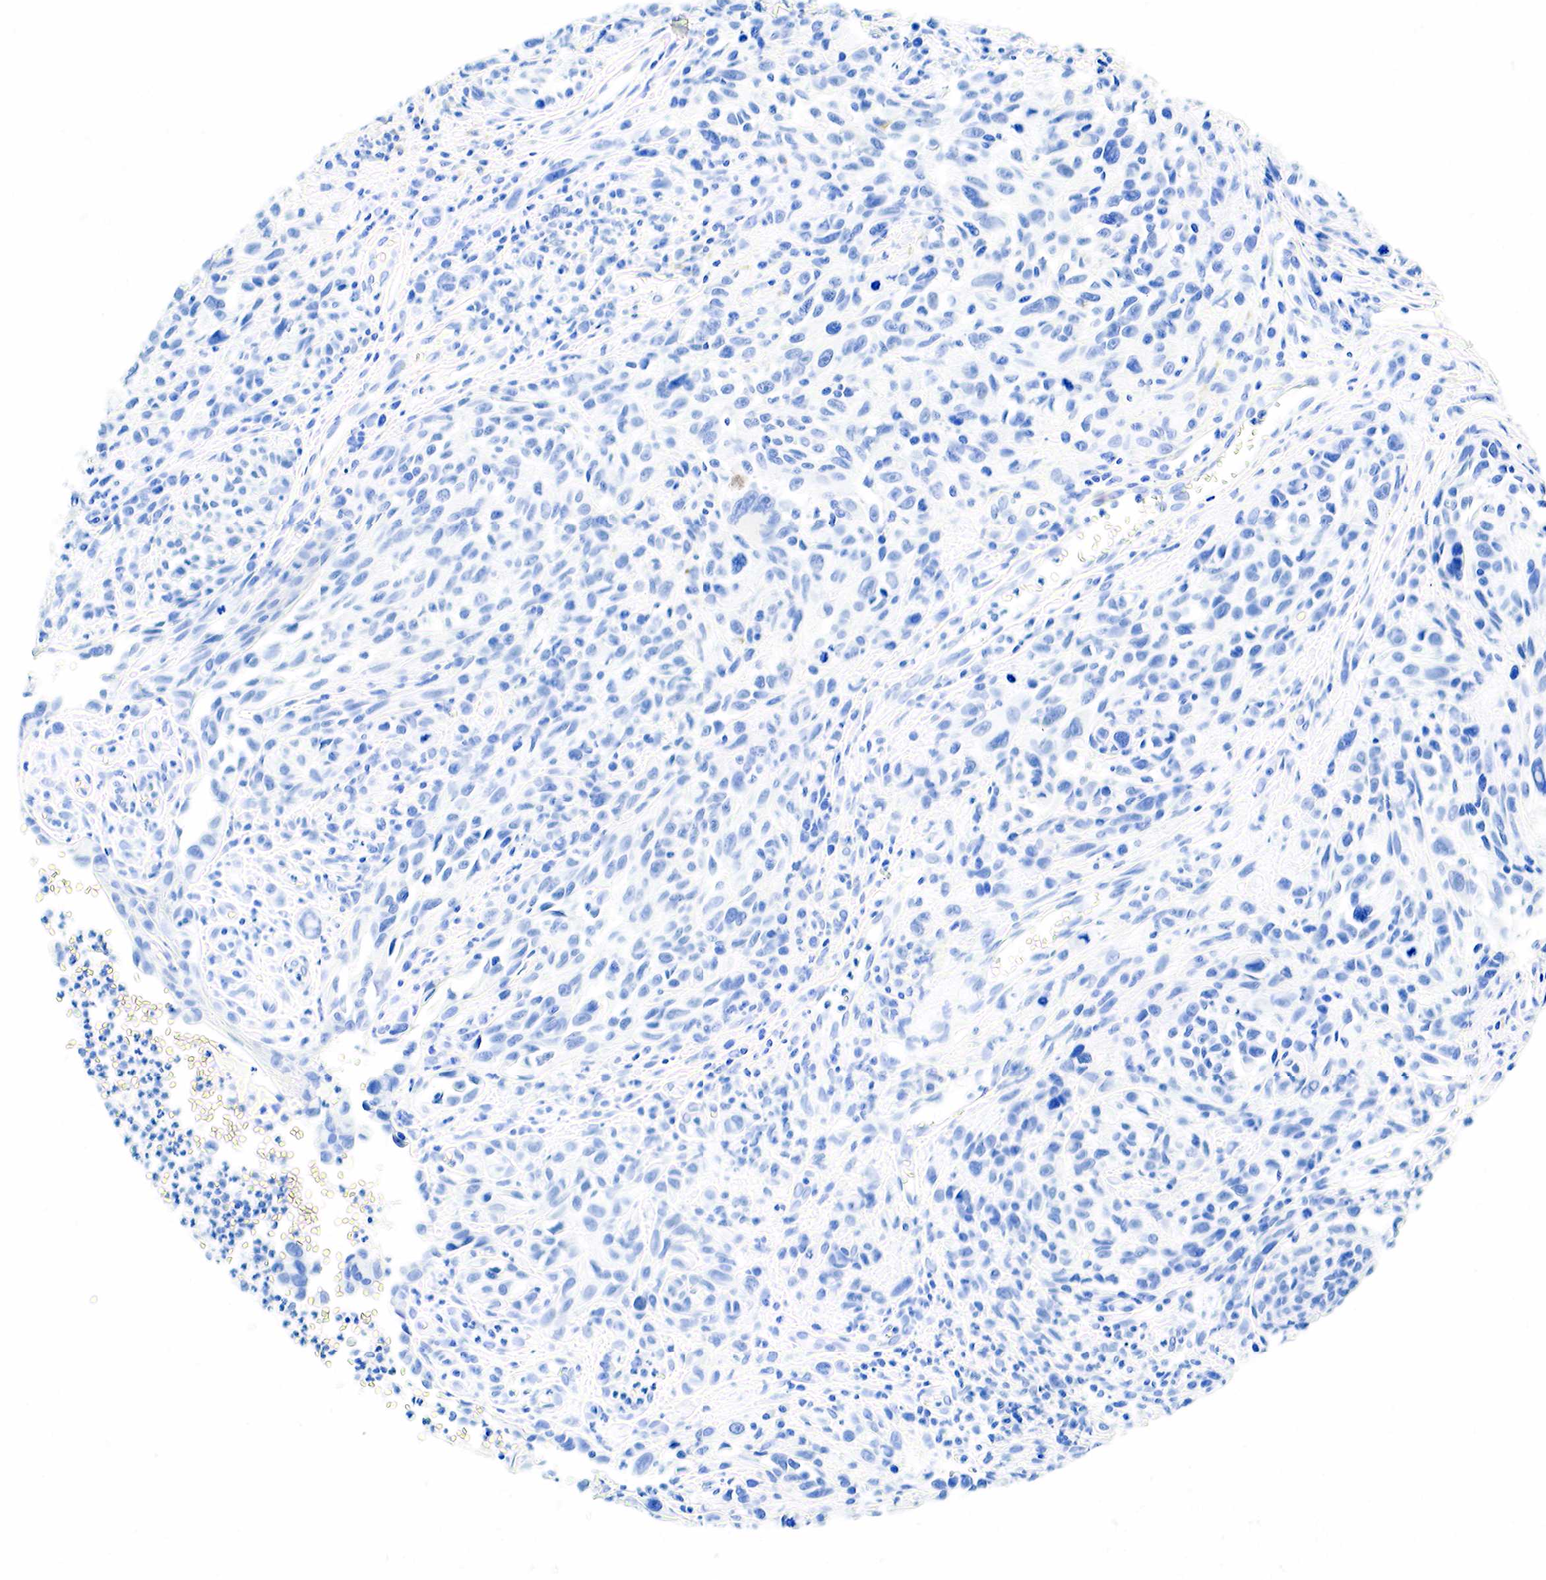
{"staining": {"intensity": "negative", "quantity": "none", "location": "none"}, "tissue": "melanoma", "cell_type": "Tumor cells", "image_type": "cancer", "snomed": [{"axis": "morphology", "description": "Malignant melanoma, NOS"}, {"axis": "topography", "description": "Skin"}], "caption": "This micrograph is of malignant melanoma stained with immunohistochemistry to label a protein in brown with the nuclei are counter-stained blue. There is no expression in tumor cells.", "gene": "KRT7", "patient": {"sex": "female", "age": 82}}